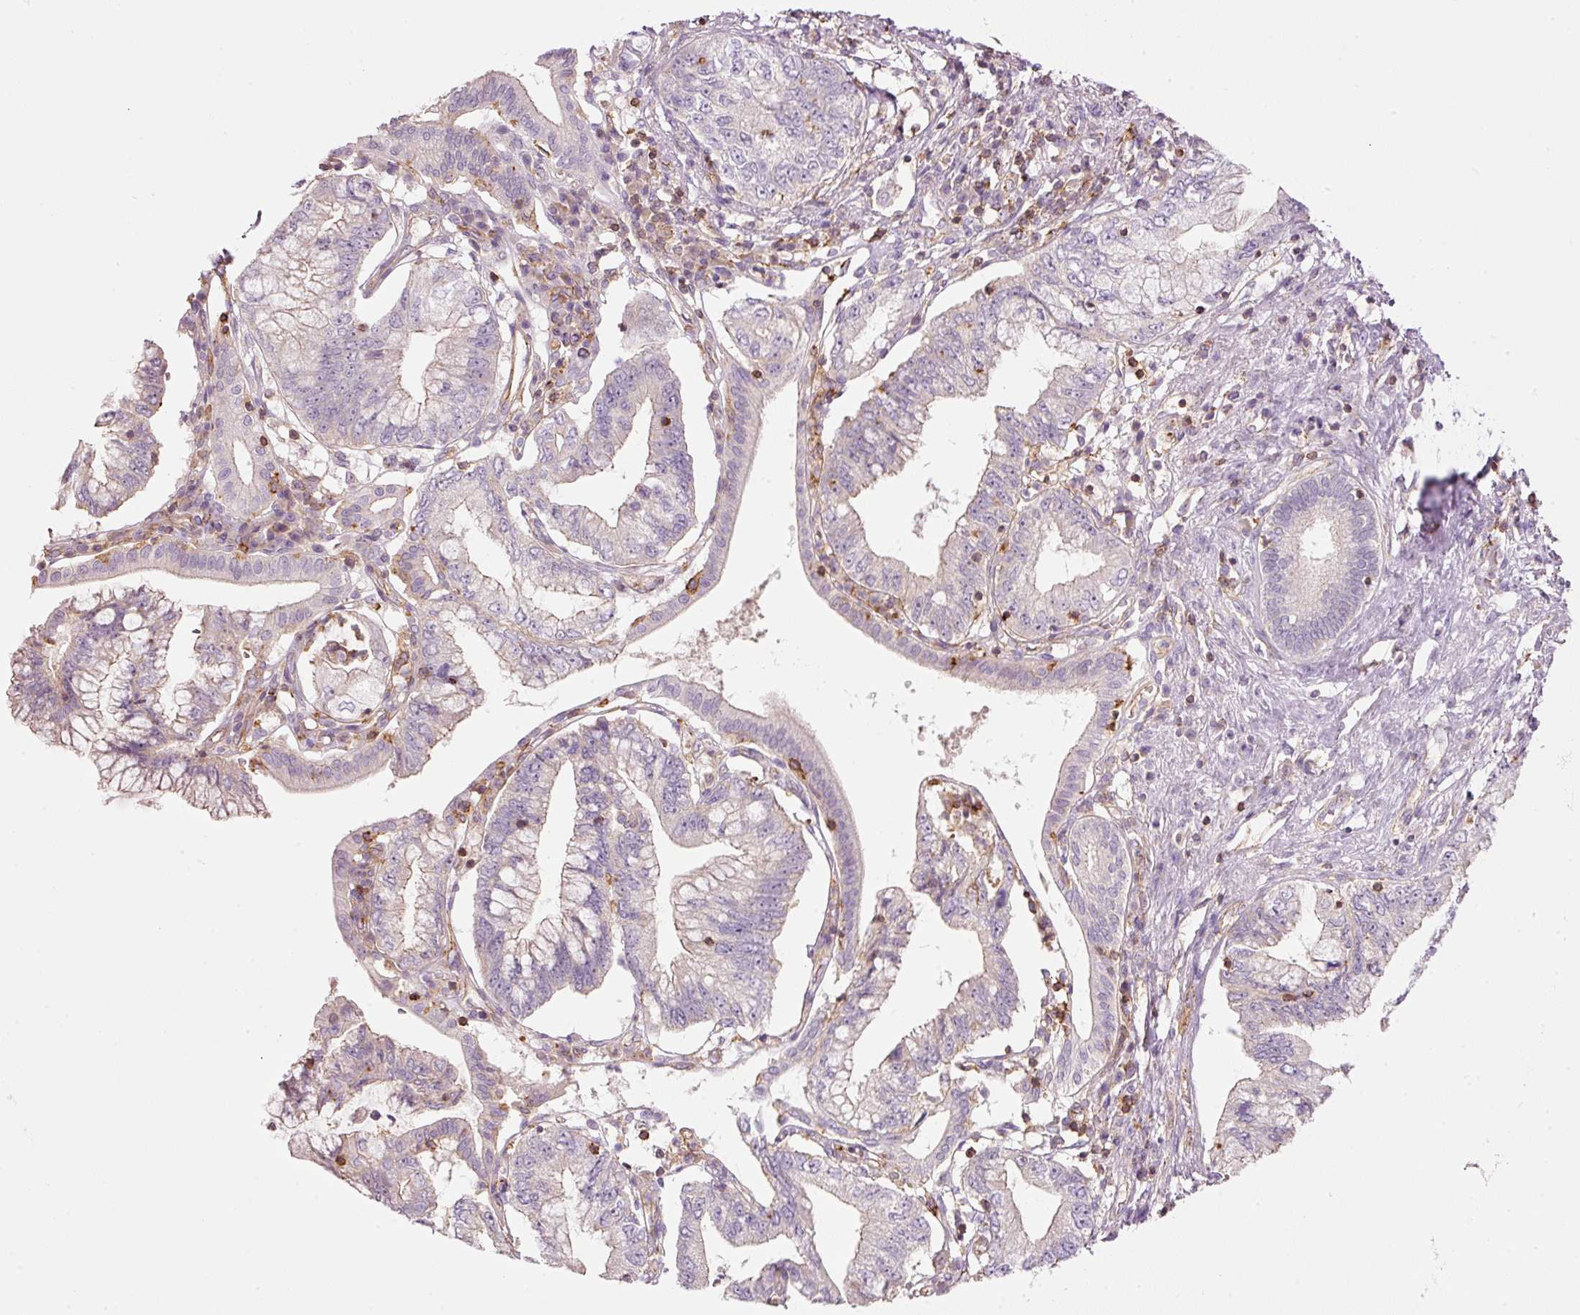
{"staining": {"intensity": "negative", "quantity": "none", "location": "none"}, "tissue": "pancreatic cancer", "cell_type": "Tumor cells", "image_type": "cancer", "snomed": [{"axis": "morphology", "description": "Adenocarcinoma, NOS"}, {"axis": "topography", "description": "Pancreas"}], "caption": "High magnification brightfield microscopy of pancreatic cancer (adenocarcinoma) stained with DAB (3,3'-diaminobenzidine) (brown) and counterstained with hematoxylin (blue): tumor cells show no significant staining.", "gene": "SIPA1", "patient": {"sex": "female", "age": 73}}